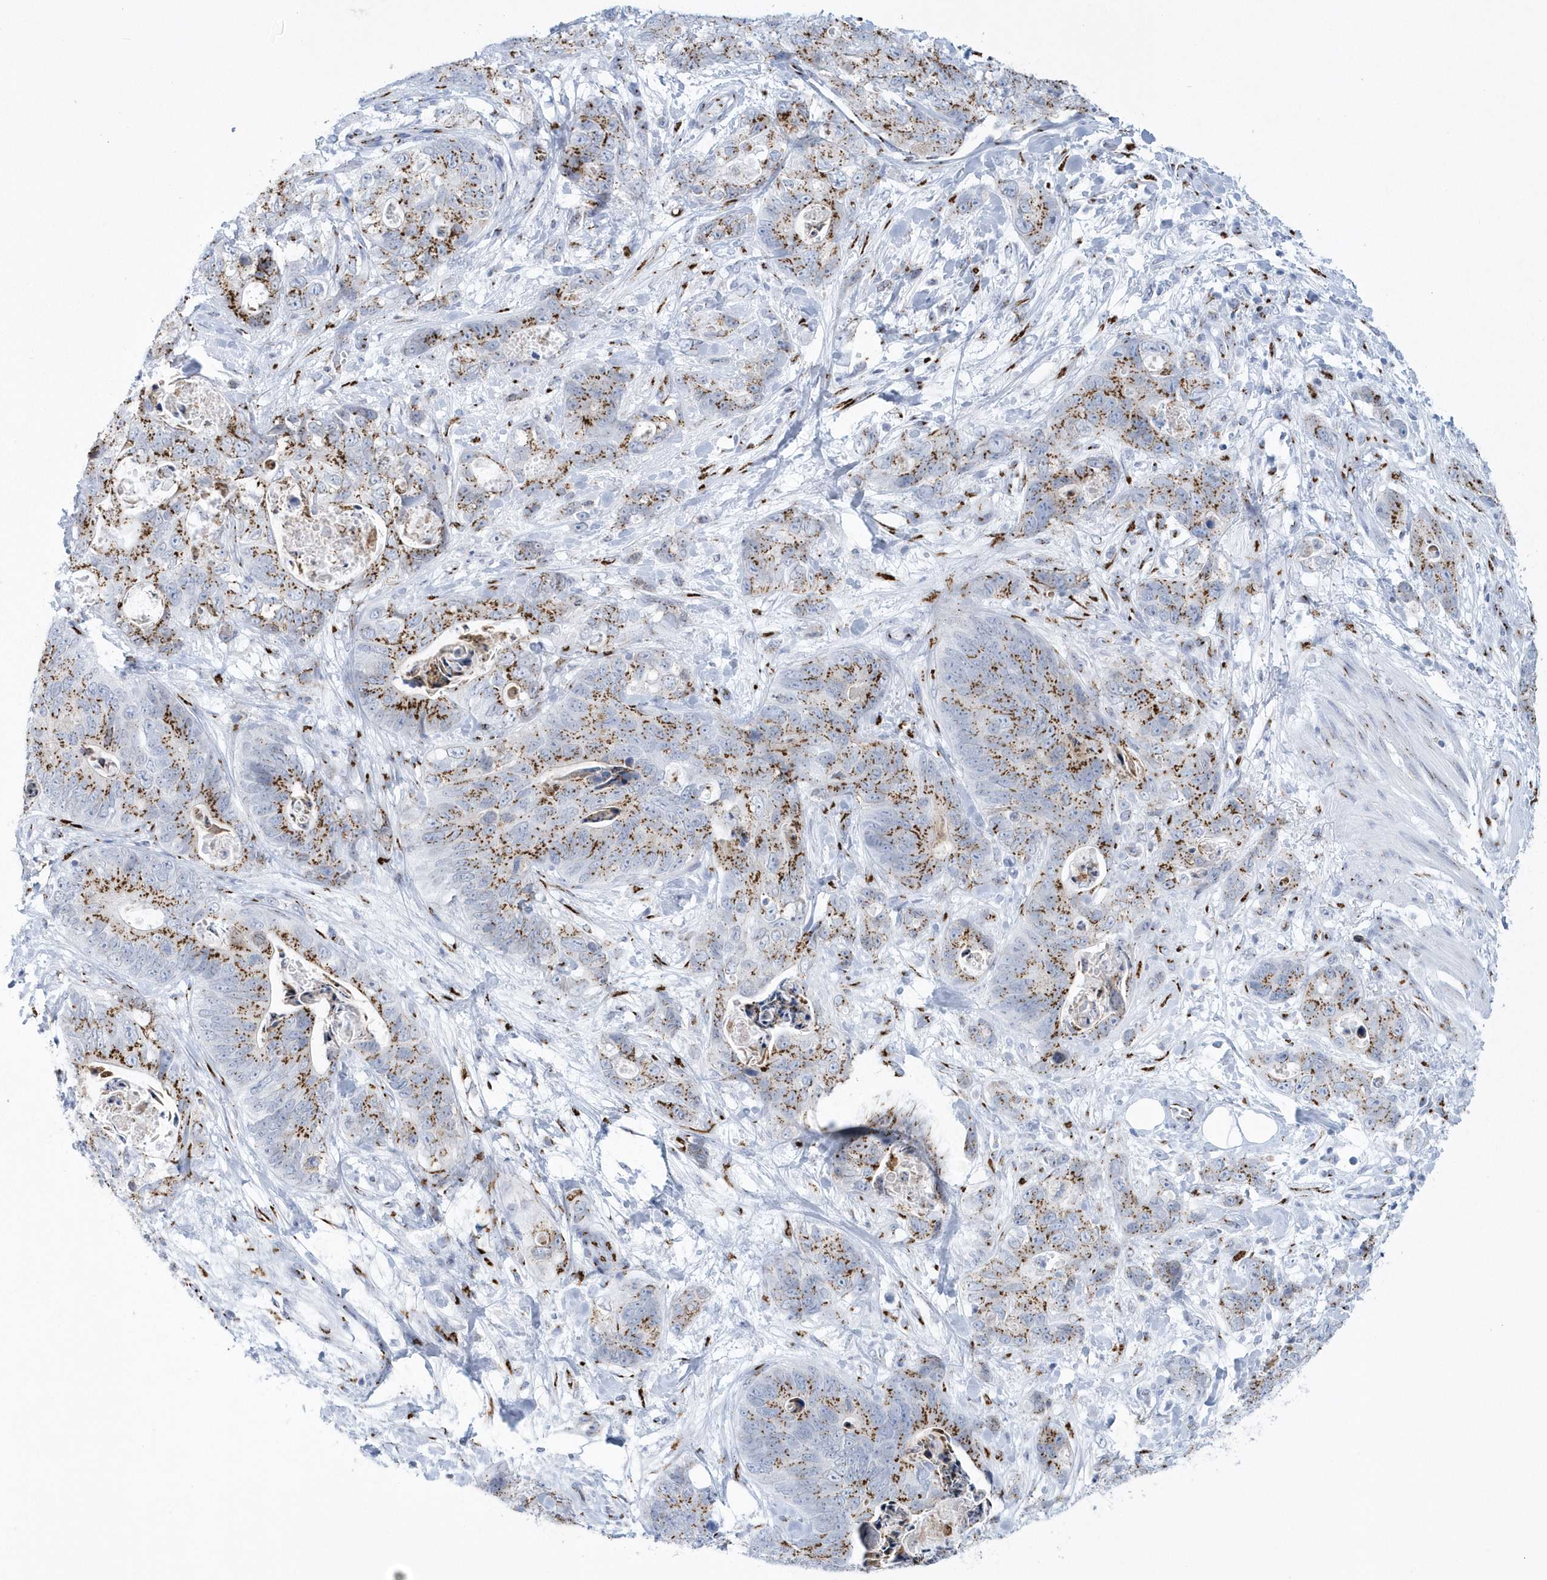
{"staining": {"intensity": "moderate", "quantity": ">75%", "location": "cytoplasmic/membranous"}, "tissue": "stomach cancer", "cell_type": "Tumor cells", "image_type": "cancer", "snomed": [{"axis": "morphology", "description": "Normal tissue, NOS"}, {"axis": "morphology", "description": "Adenocarcinoma, NOS"}, {"axis": "topography", "description": "Stomach"}], "caption": "Stomach adenocarcinoma was stained to show a protein in brown. There is medium levels of moderate cytoplasmic/membranous staining in about >75% of tumor cells.", "gene": "SLX9", "patient": {"sex": "female", "age": 89}}